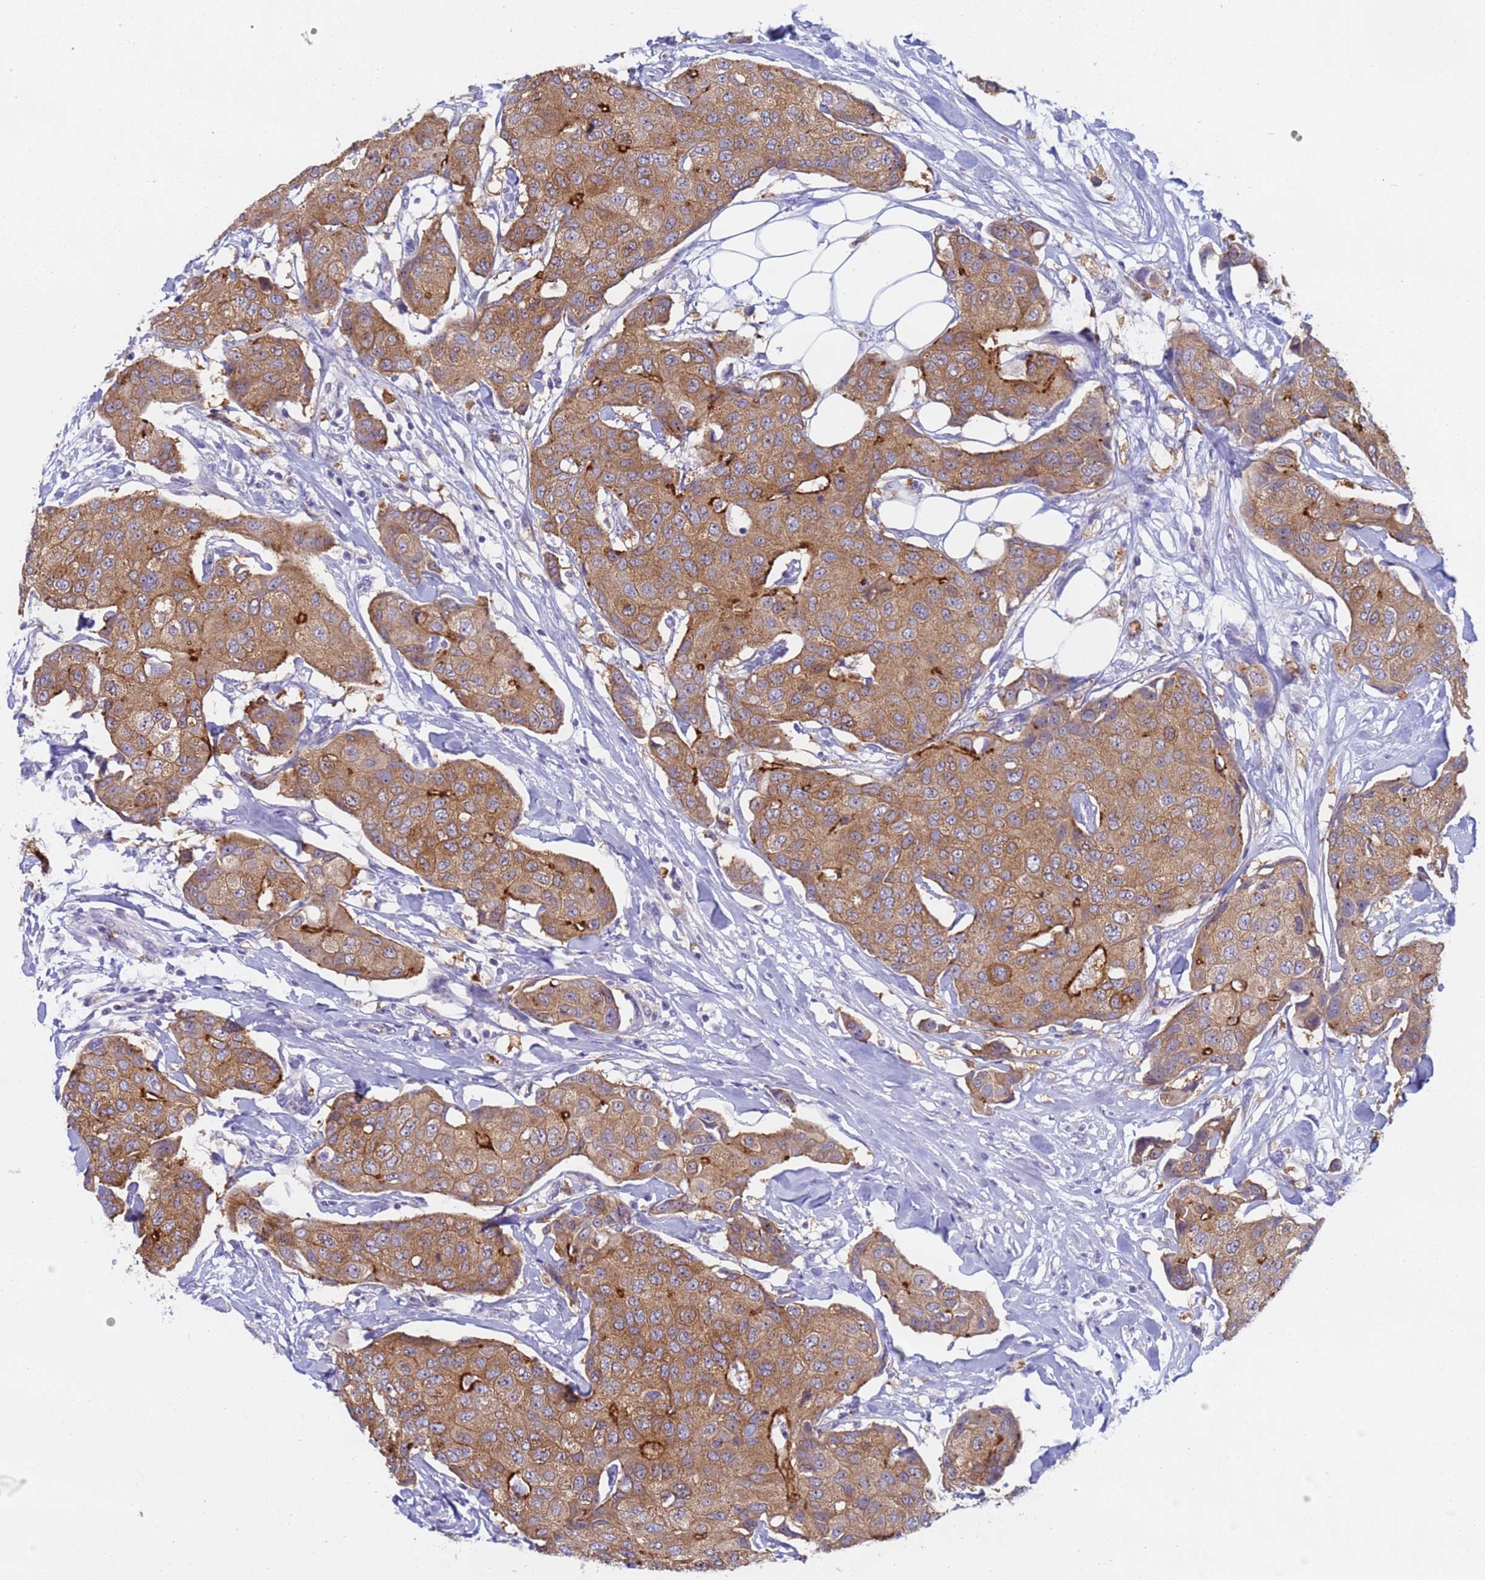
{"staining": {"intensity": "moderate", "quantity": ">75%", "location": "cytoplasmic/membranous"}, "tissue": "breast cancer", "cell_type": "Tumor cells", "image_type": "cancer", "snomed": [{"axis": "morphology", "description": "Duct carcinoma"}, {"axis": "topography", "description": "Breast"}, {"axis": "topography", "description": "Lymph node"}], "caption": "High-magnification brightfield microscopy of intraductal carcinoma (breast) stained with DAB (brown) and counterstained with hematoxylin (blue). tumor cells exhibit moderate cytoplasmic/membranous expression is appreciated in about>75% of cells. The protein of interest is stained brown, and the nuclei are stained in blue (DAB IHC with brightfield microscopy, high magnification).", "gene": "CAPN7", "patient": {"sex": "female", "age": 80}}